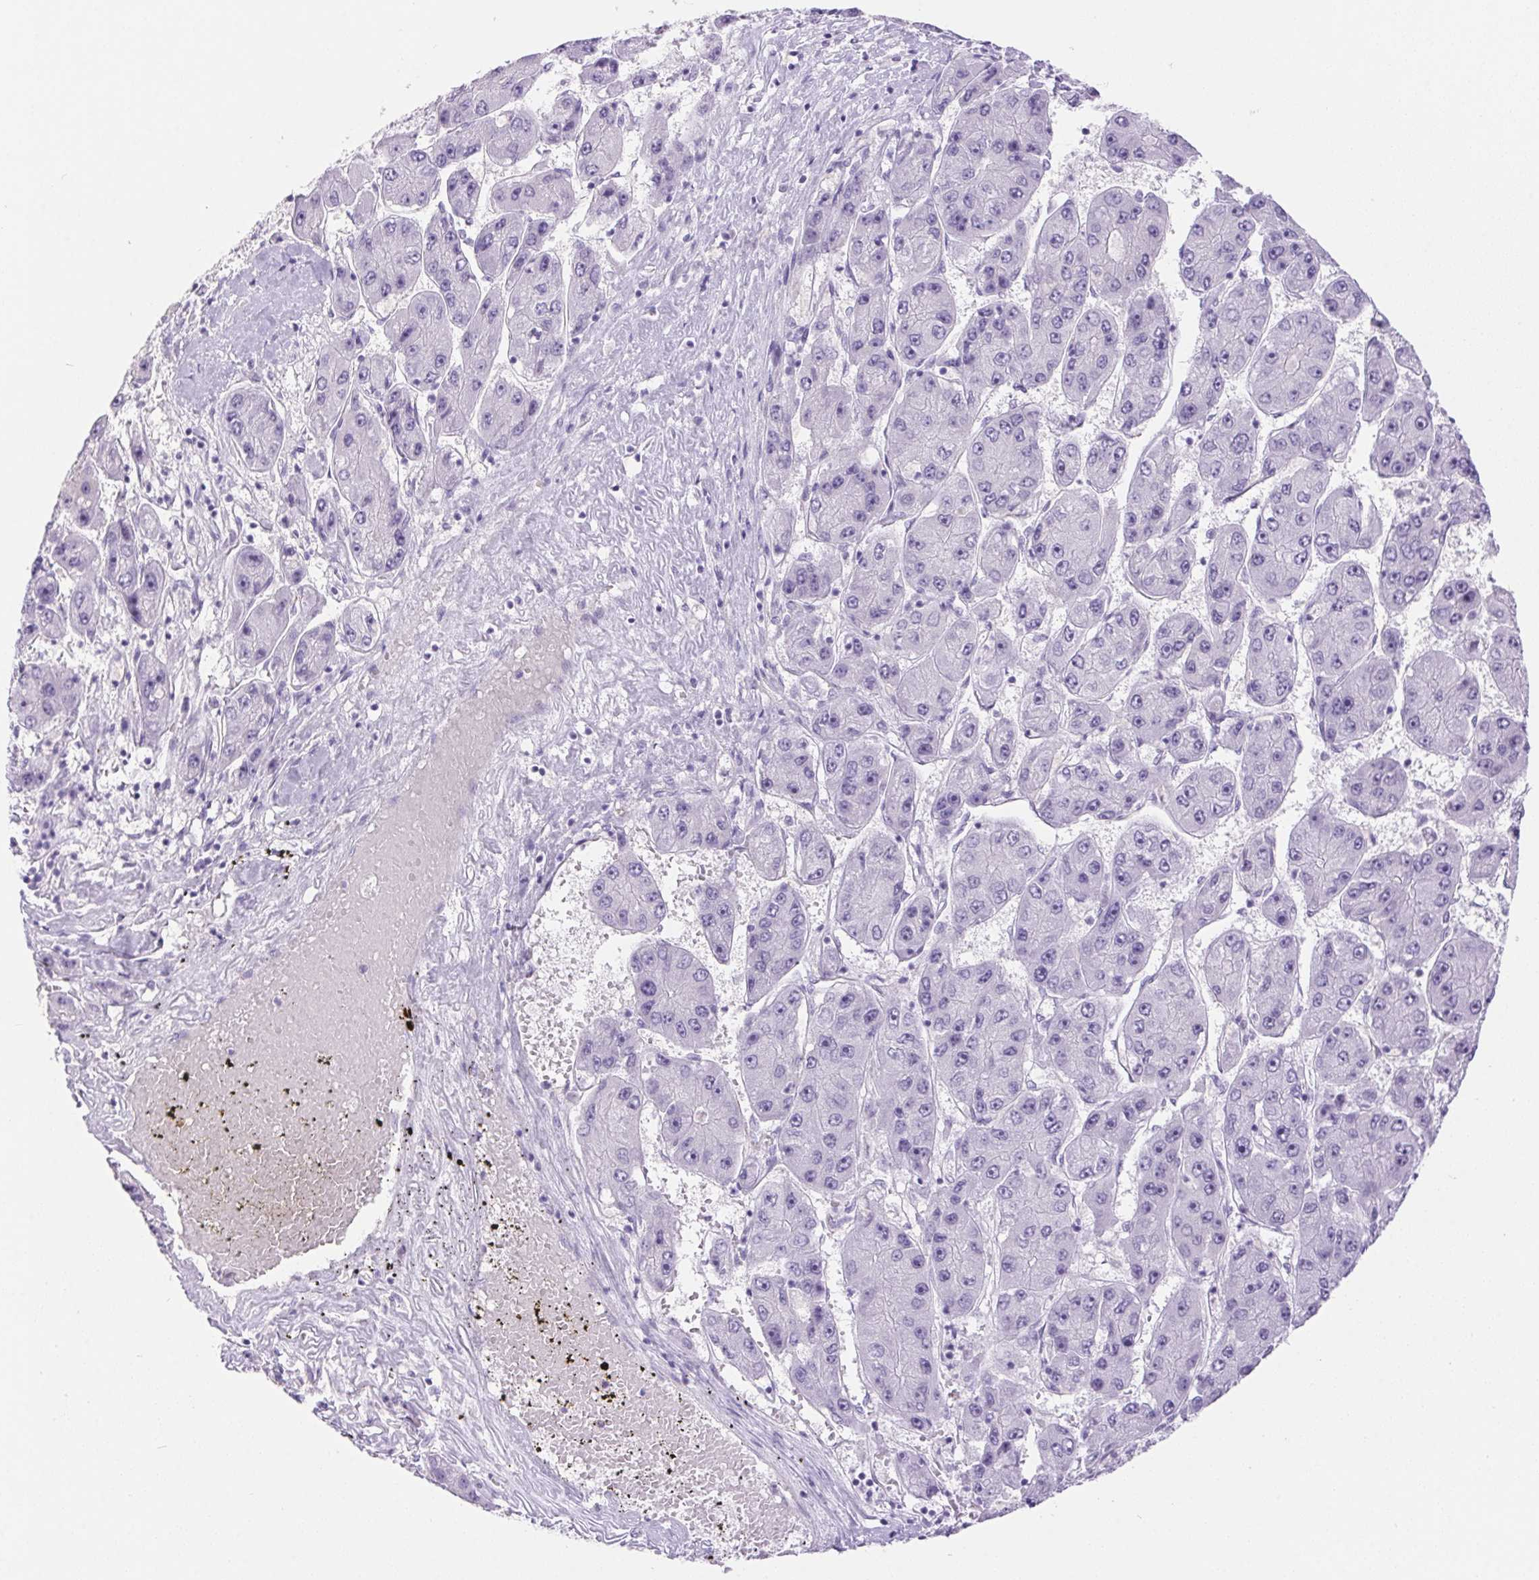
{"staining": {"intensity": "negative", "quantity": "none", "location": "none"}, "tissue": "liver cancer", "cell_type": "Tumor cells", "image_type": "cancer", "snomed": [{"axis": "morphology", "description": "Carcinoma, Hepatocellular, NOS"}, {"axis": "topography", "description": "Liver"}], "caption": "The image demonstrates no significant expression in tumor cells of liver hepatocellular carcinoma.", "gene": "ERP27", "patient": {"sex": "female", "age": 61}}